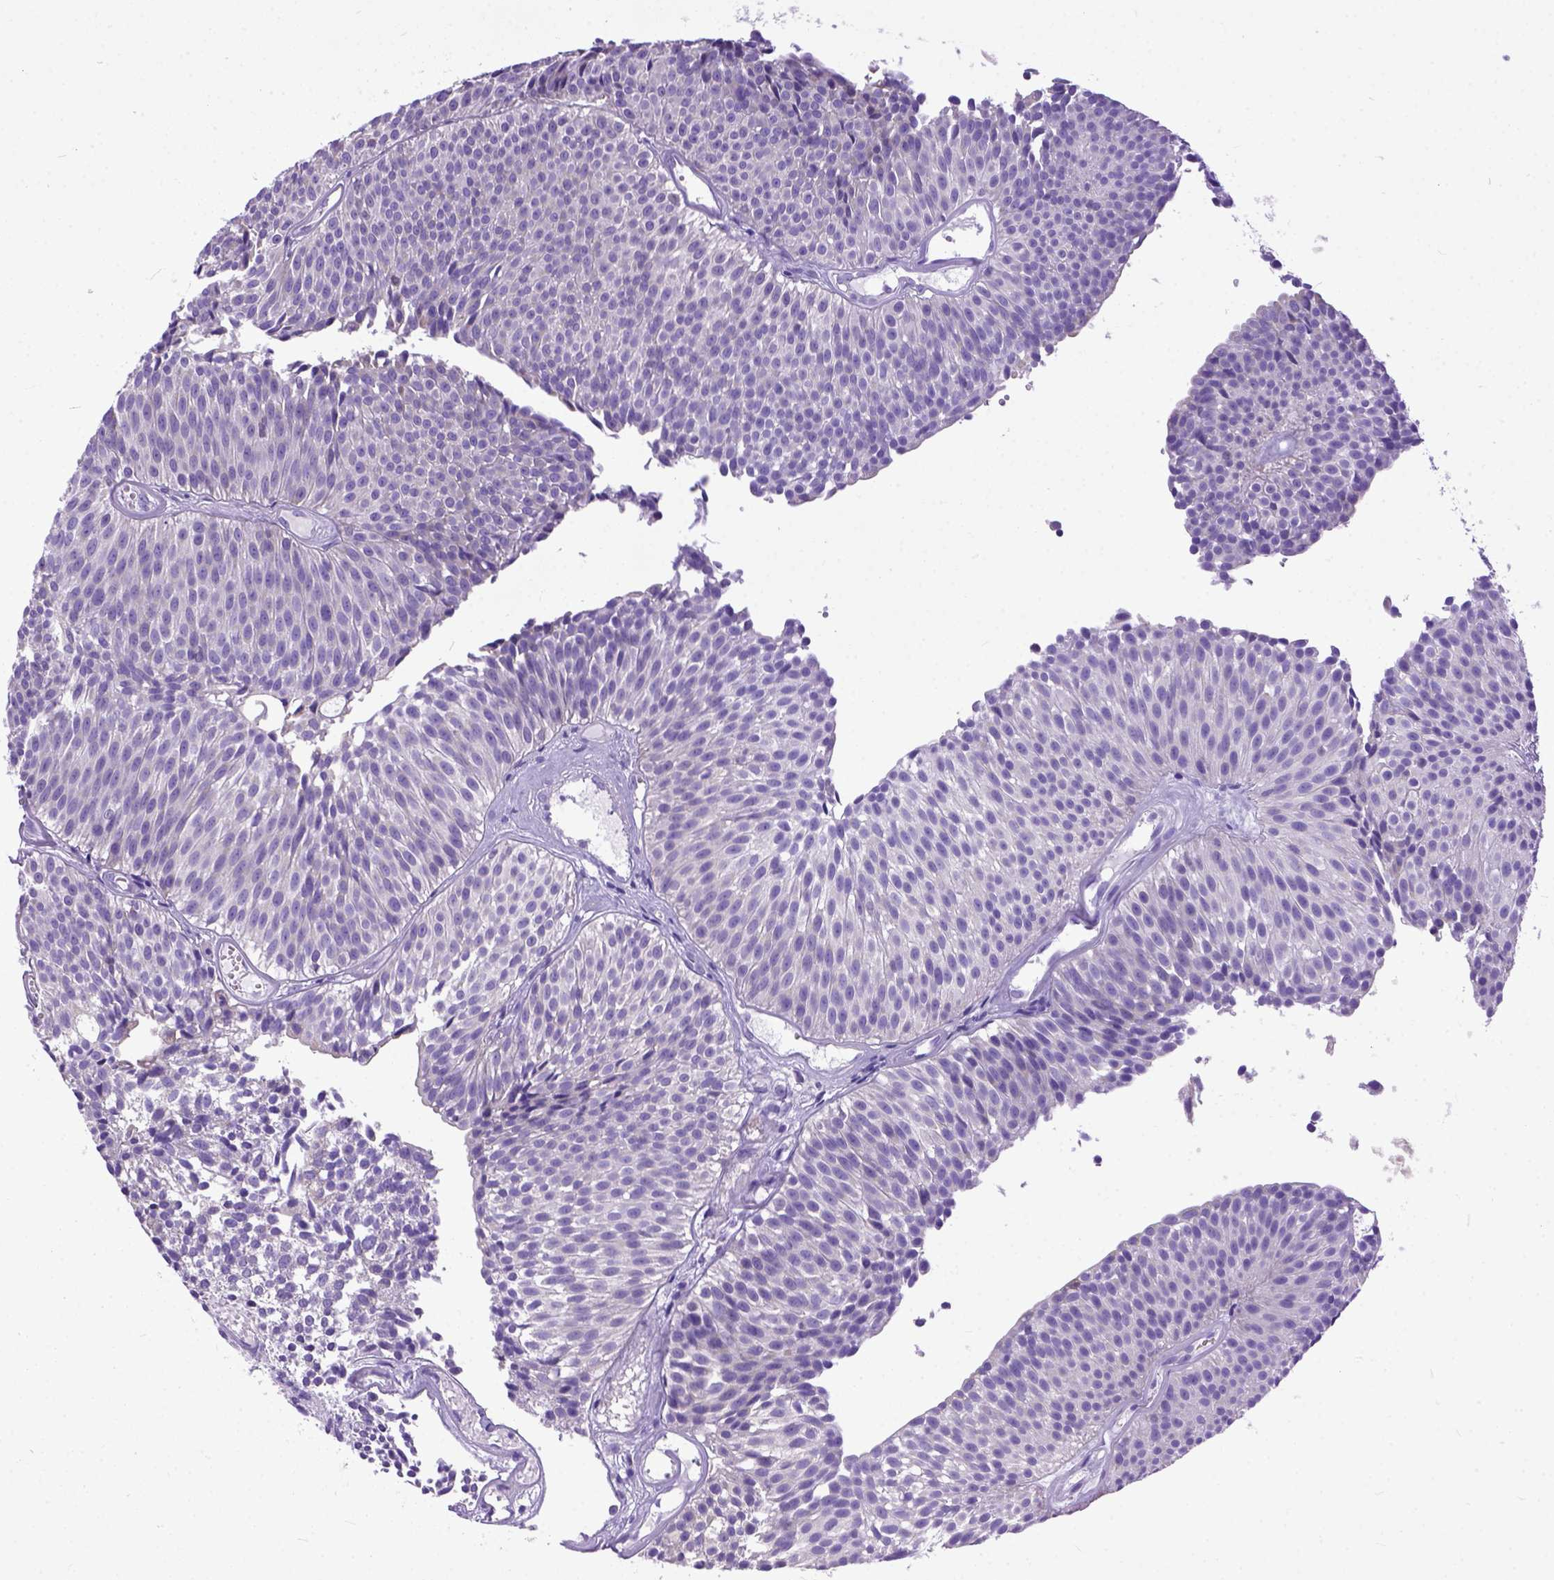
{"staining": {"intensity": "negative", "quantity": "none", "location": "none"}, "tissue": "urothelial cancer", "cell_type": "Tumor cells", "image_type": "cancer", "snomed": [{"axis": "morphology", "description": "Urothelial carcinoma, Low grade"}, {"axis": "topography", "description": "Urinary bladder"}], "caption": "Image shows no protein positivity in tumor cells of low-grade urothelial carcinoma tissue.", "gene": "CRB1", "patient": {"sex": "male", "age": 63}}